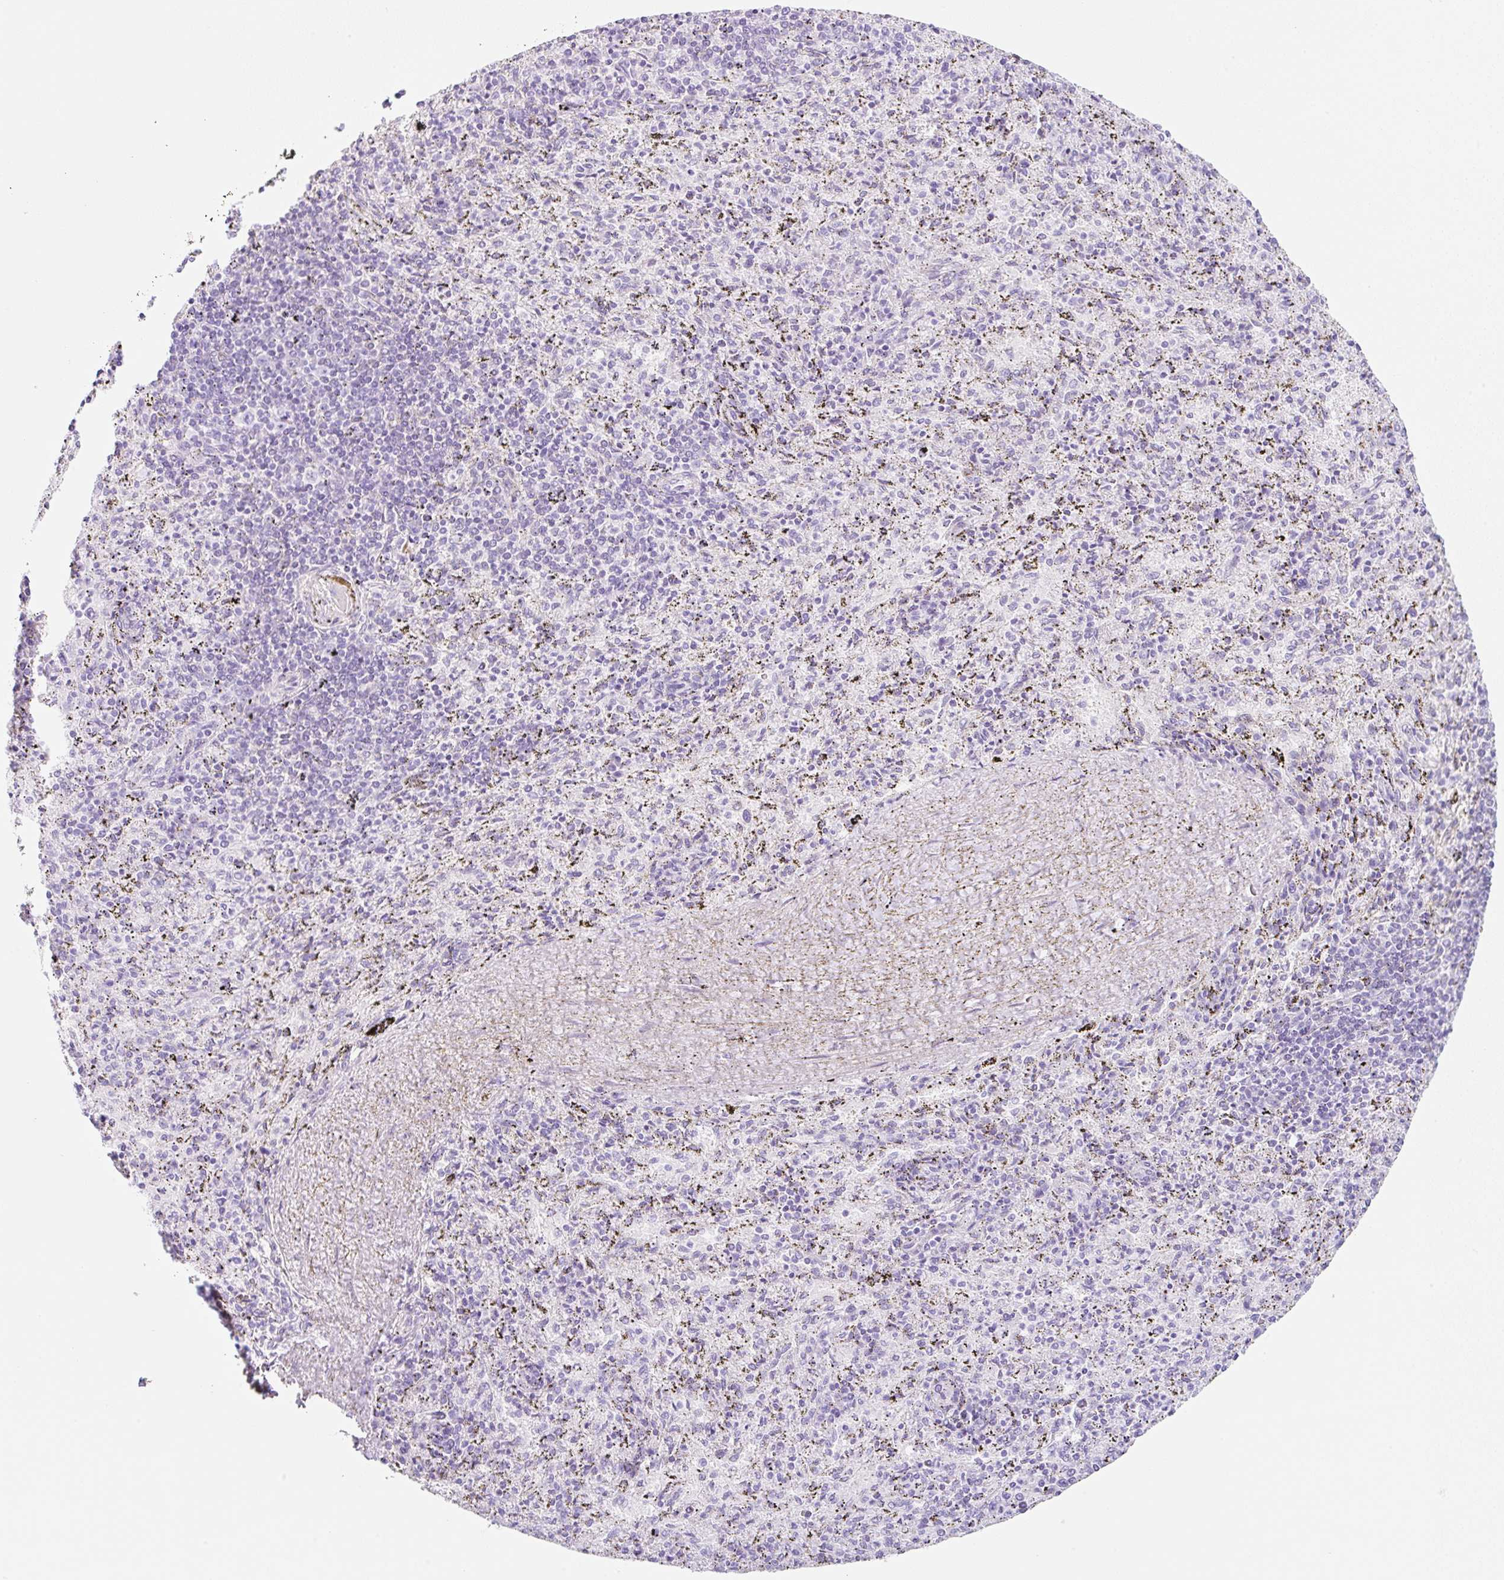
{"staining": {"intensity": "negative", "quantity": "none", "location": "none"}, "tissue": "spleen", "cell_type": "Cells in red pulp", "image_type": "normal", "snomed": [{"axis": "morphology", "description": "Normal tissue, NOS"}, {"axis": "topography", "description": "Spleen"}], "caption": "Cells in red pulp show no significant protein positivity in unremarkable spleen. Nuclei are stained in blue.", "gene": "CLDND2", "patient": {"sex": "male", "age": 57}}